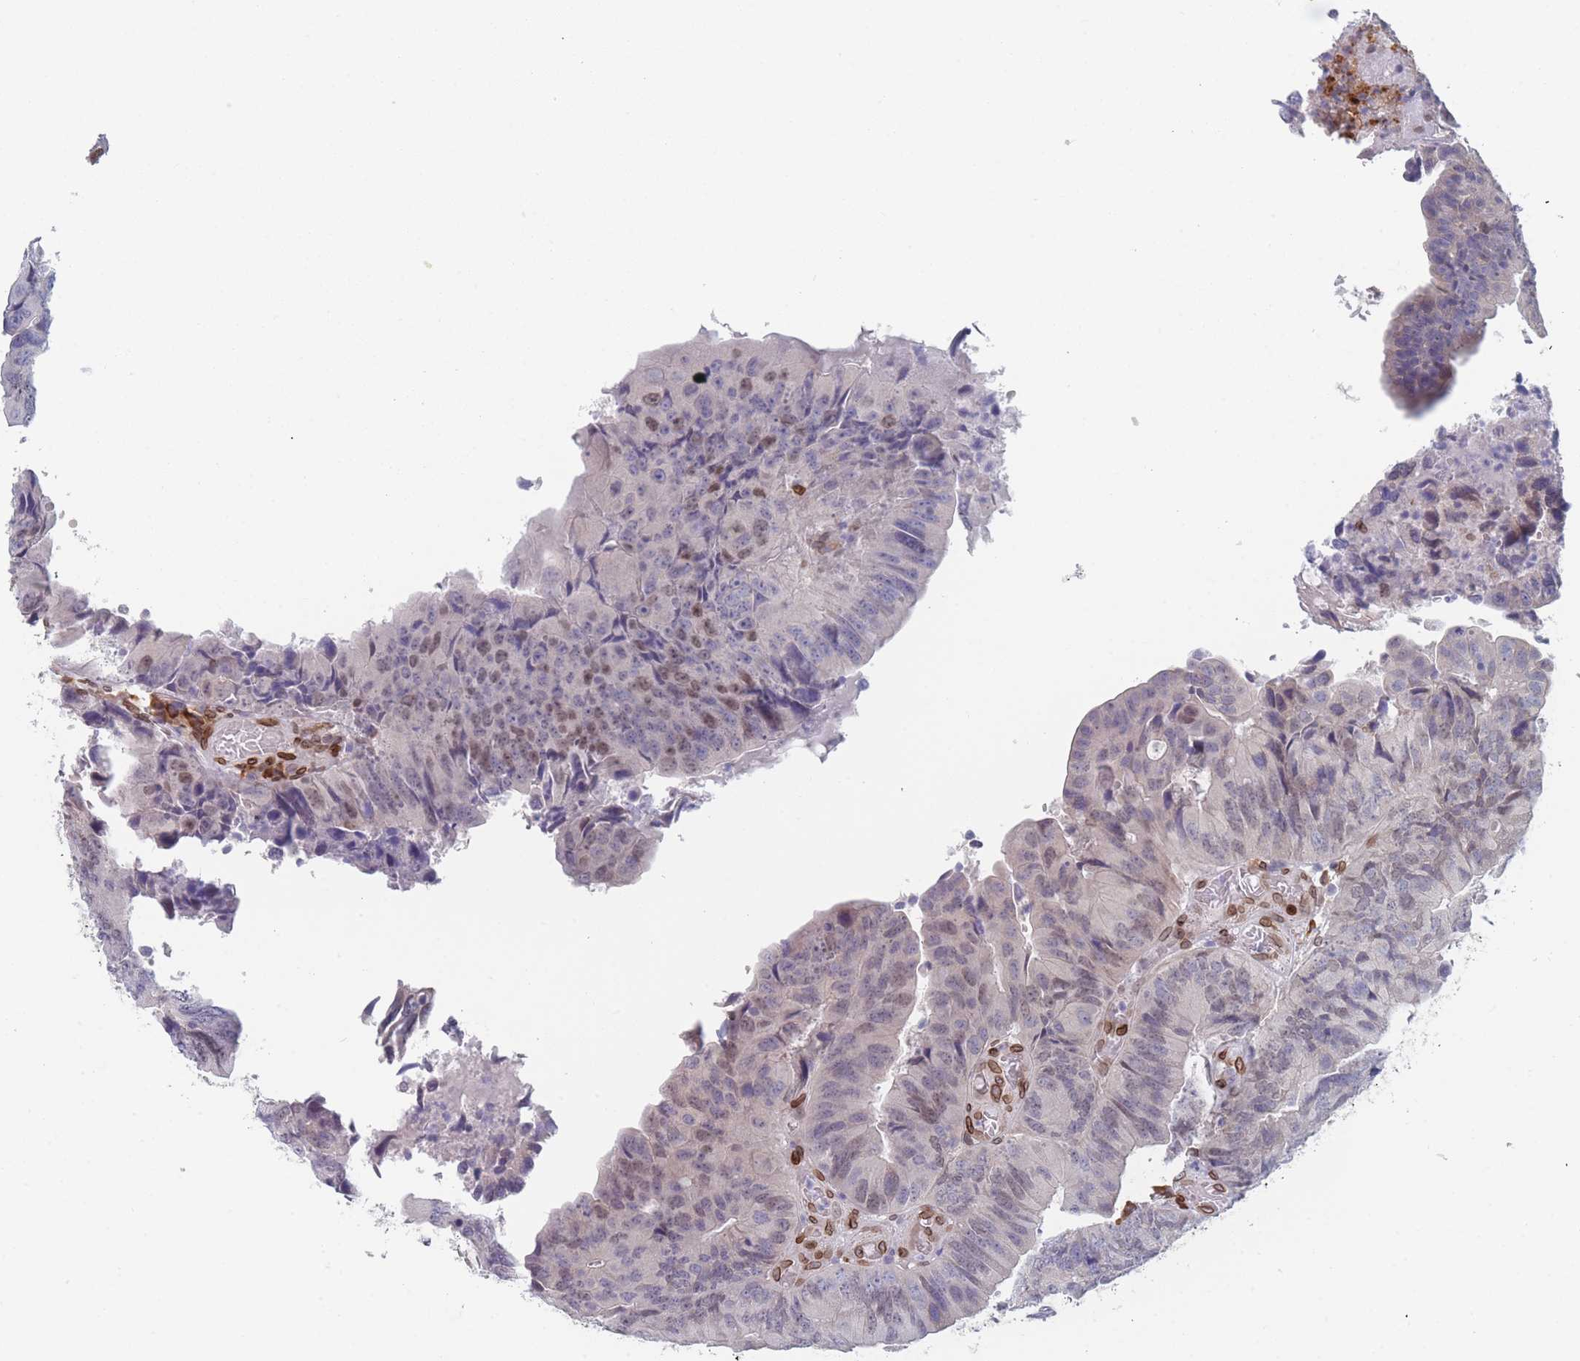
{"staining": {"intensity": "moderate", "quantity": "<25%", "location": "cytoplasmic/membranous,nuclear"}, "tissue": "colorectal cancer", "cell_type": "Tumor cells", "image_type": "cancer", "snomed": [{"axis": "morphology", "description": "Adenocarcinoma, NOS"}, {"axis": "topography", "description": "Colon"}], "caption": "There is low levels of moderate cytoplasmic/membranous and nuclear positivity in tumor cells of colorectal cancer, as demonstrated by immunohistochemical staining (brown color).", "gene": "ZBTB1", "patient": {"sex": "female", "age": 67}}